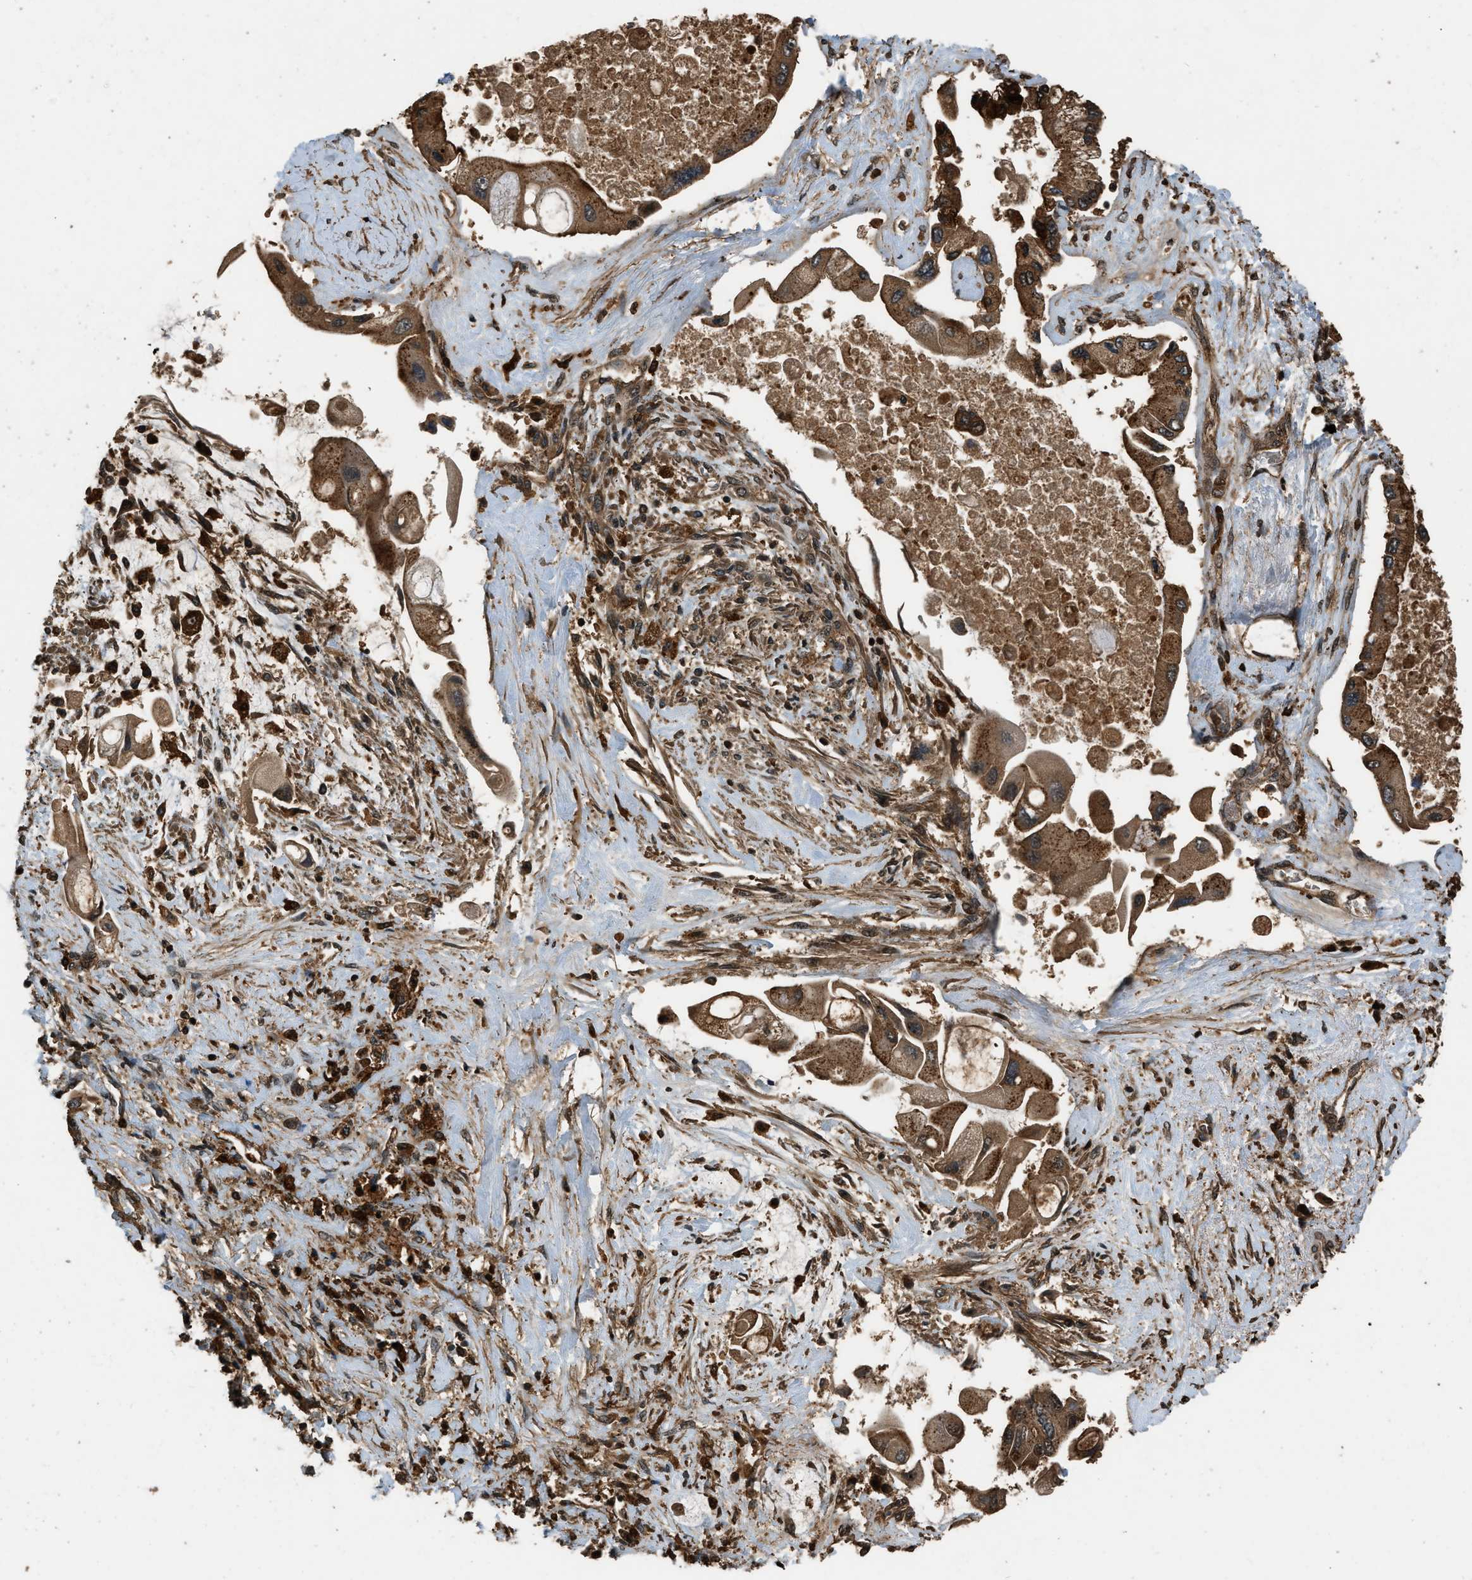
{"staining": {"intensity": "moderate", "quantity": ">75%", "location": "cytoplasmic/membranous"}, "tissue": "liver cancer", "cell_type": "Tumor cells", "image_type": "cancer", "snomed": [{"axis": "morphology", "description": "Cholangiocarcinoma"}, {"axis": "topography", "description": "Liver"}], "caption": "A brown stain shows moderate cytoplasmic/membranous positivity of a protein in human liver cancer tumor cells. The staining was performed using DAB (3,3'-diaminobenzidine) to visualize the protein expression in brown, while the nuclei were stained in blue with hematoxylin (Magnification: 20x).", "gene": "RAP2A", "patient": {"sex": "male", "age": 50}}